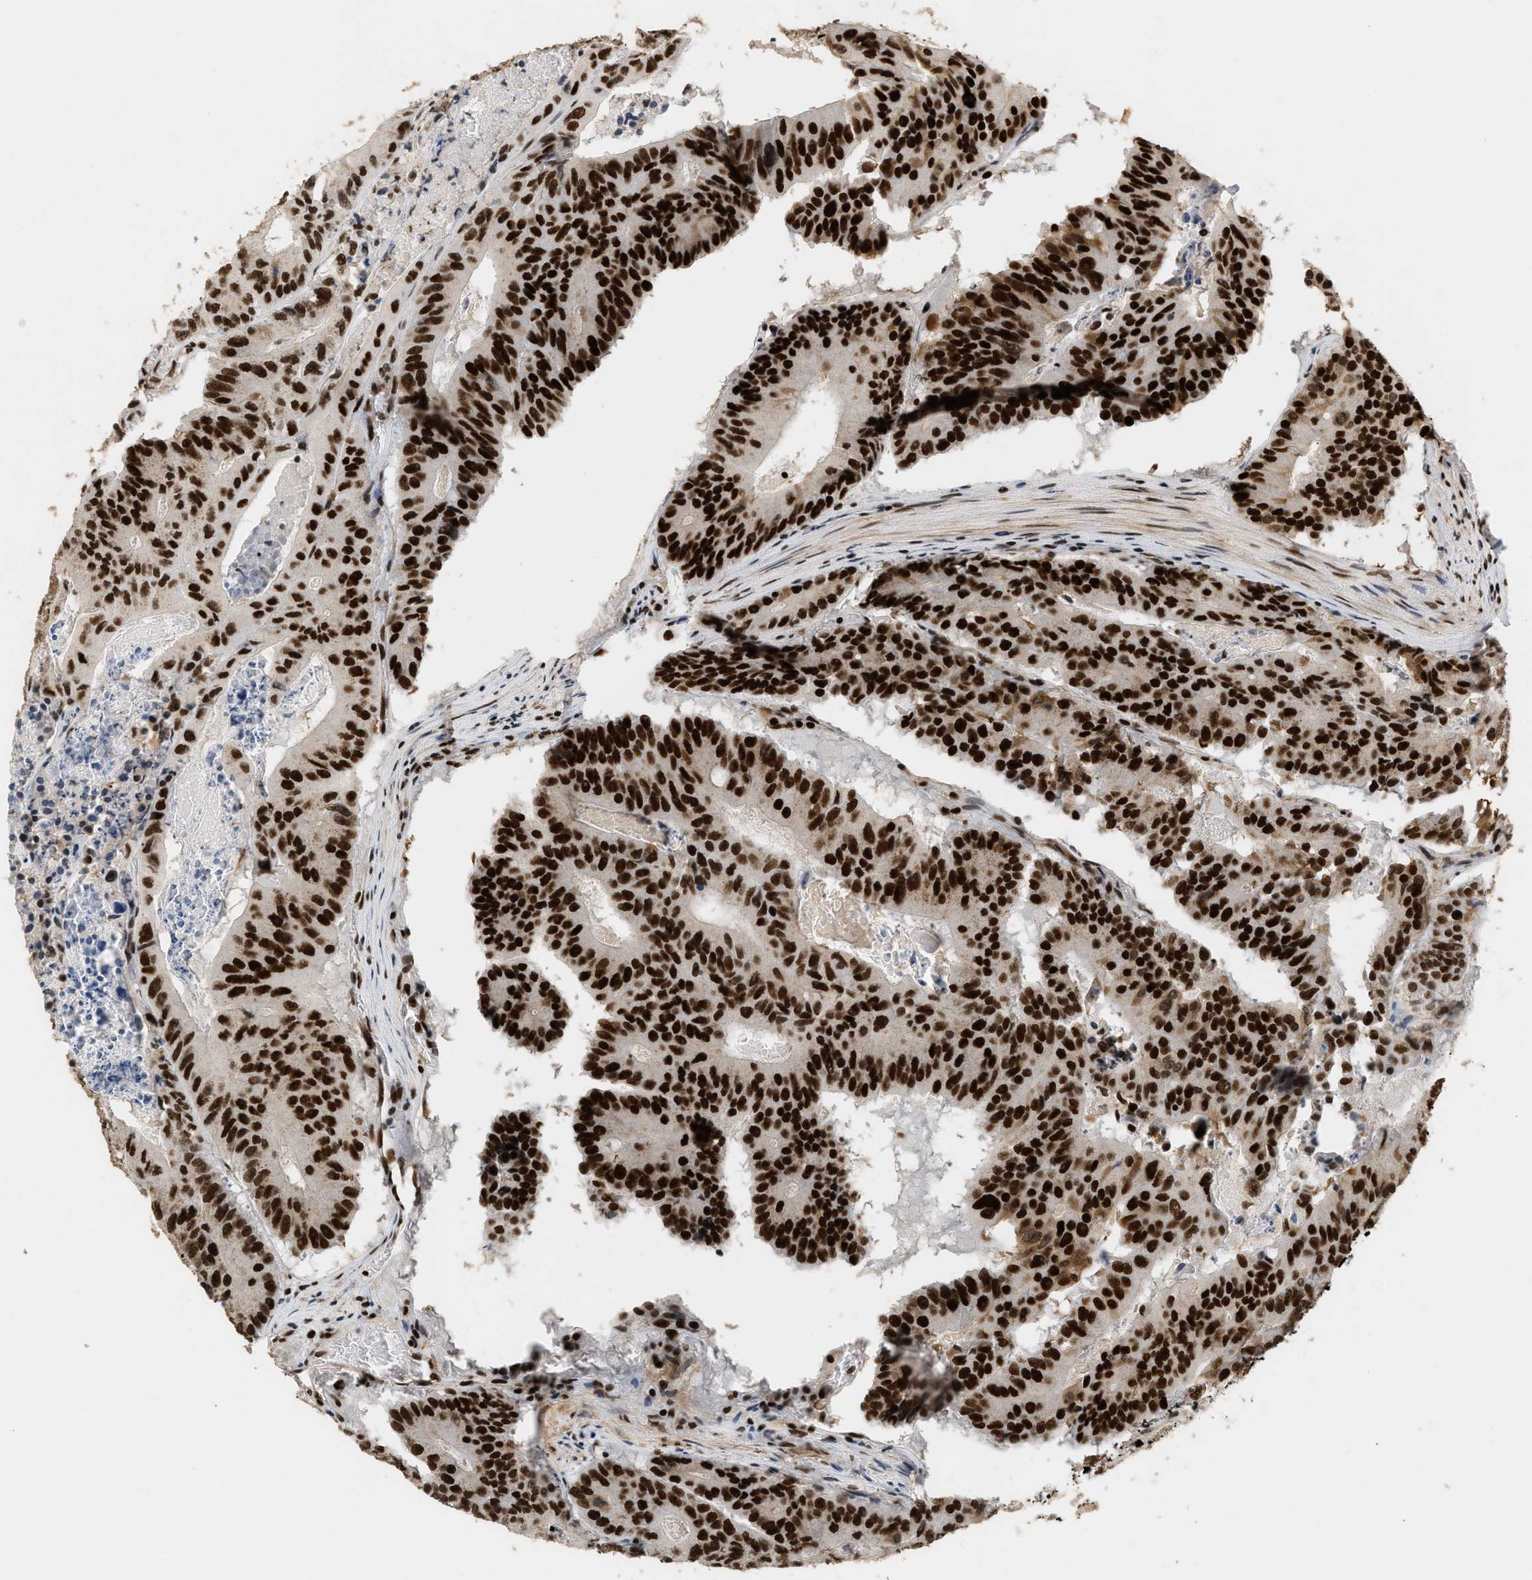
{"staining": {"intensity": "strong", "quantity": ">75%", "location": "nuclear"}, "tissue": "colorectal cancer", "cell_type": "Tumor cells", "image_type": "cancer", "snomed": [{"axis": "morphology", "description": "Adenocarcinoma, NOS"}, {"axis": "topography", "description": "Colon"}], "caption": "IHC of human colorectal adenocarcinoma shows high levels of strong nuclear staining in approximately >75% of tumor cells.", "gene": "SMARCB1", "patient": {"sex": "male", "age": 87}}